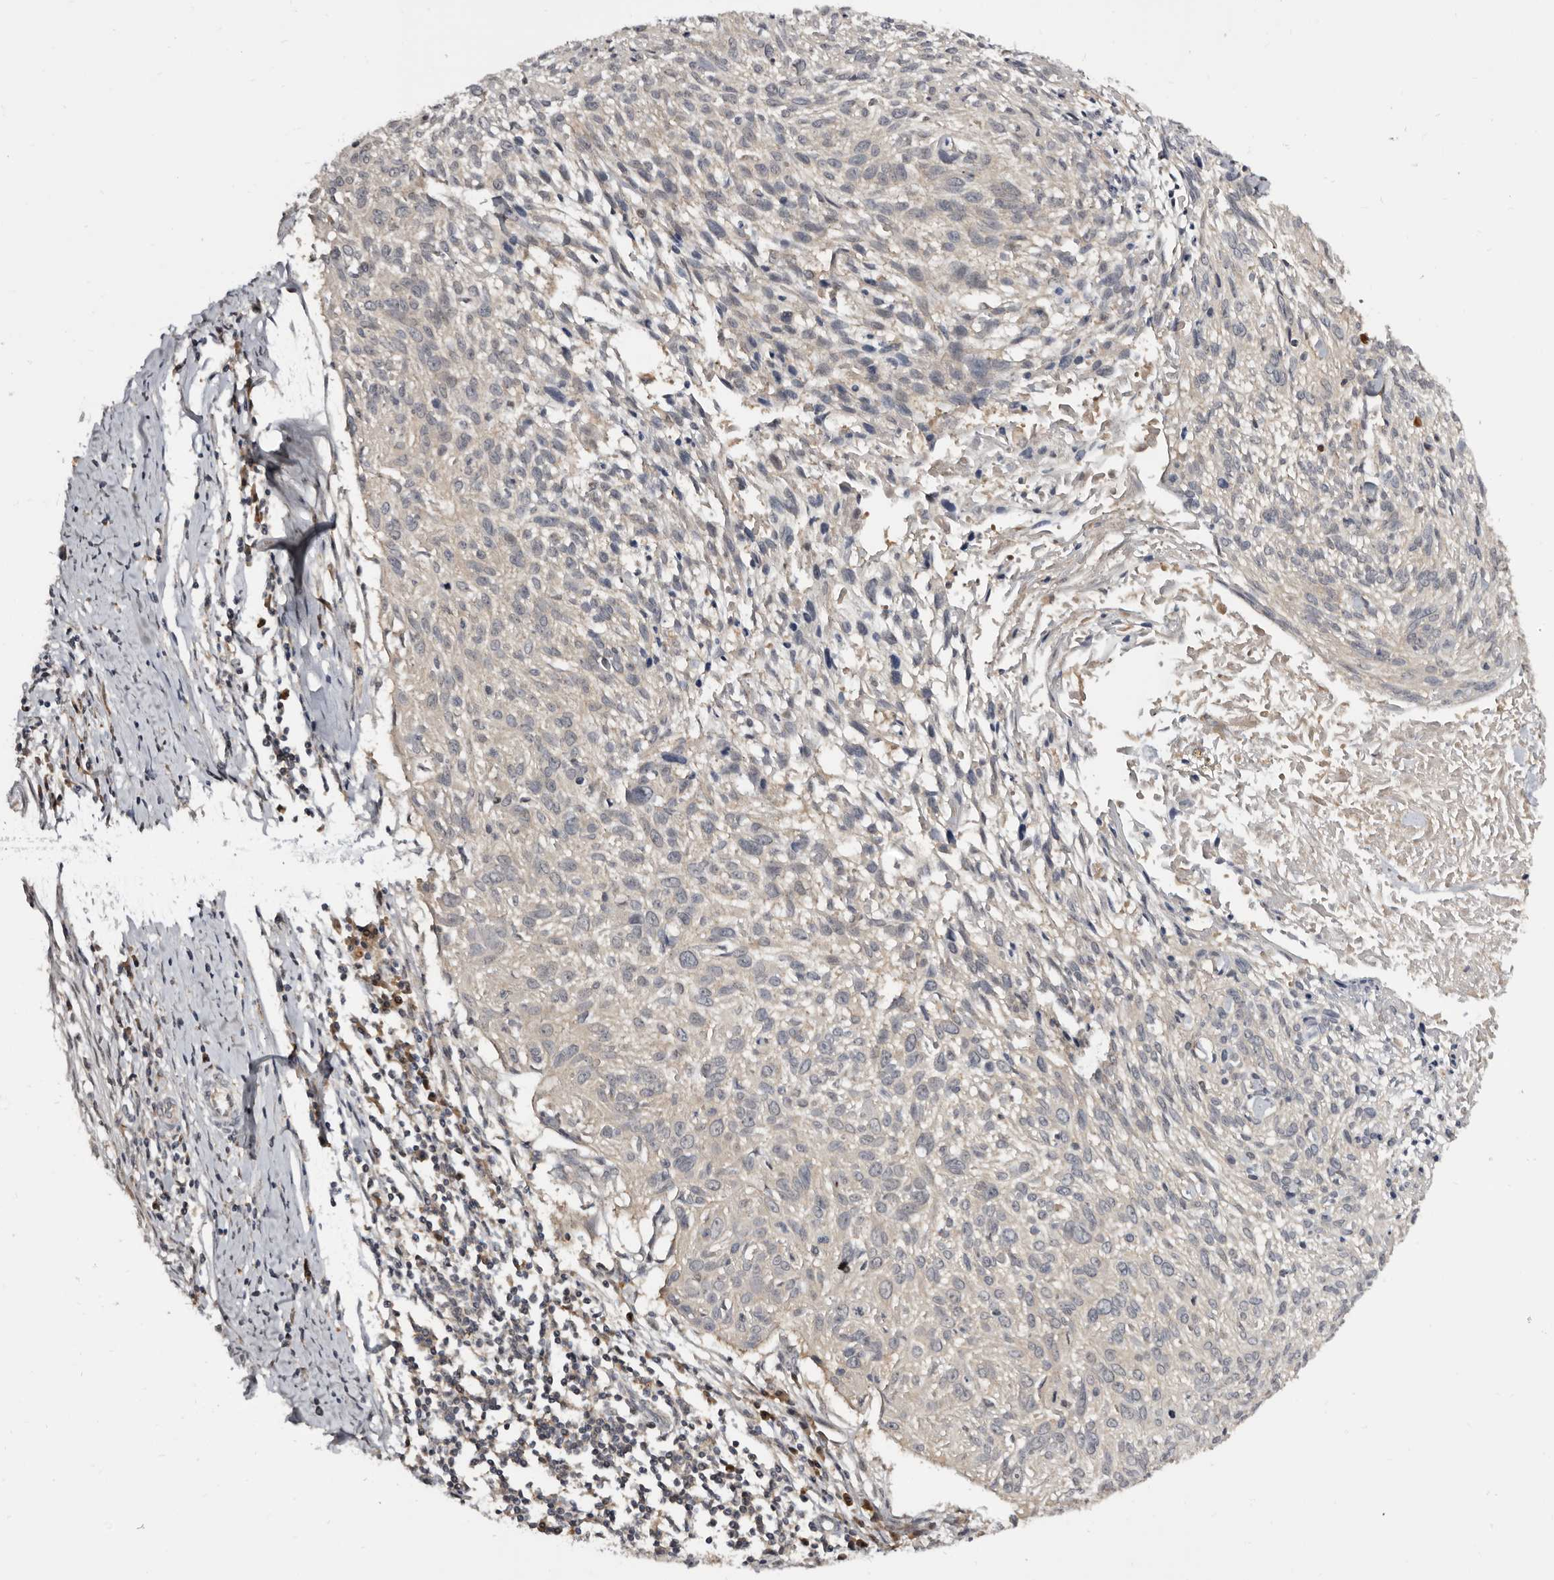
{"staining": {"intensity": "negative", "quantity": "none", "location": "none"}, "tissue": "cervical cancer", "cell_type": "Tumor cells", "image_type": "cancer", "snomed": [{"axis": "morphology", "description": "Squamous cell carcinoma, NOS"}, {"axis": "topography", "description": "Cervix"}], "caption": "IHC histopathology image of neoplastic tissue: cervical squamous cell carcinoma stained with DAB exhibits no significant protein staining in tumor cells.", "gene": "INAVA", "patient": {"sex": "female", "age": 51}}